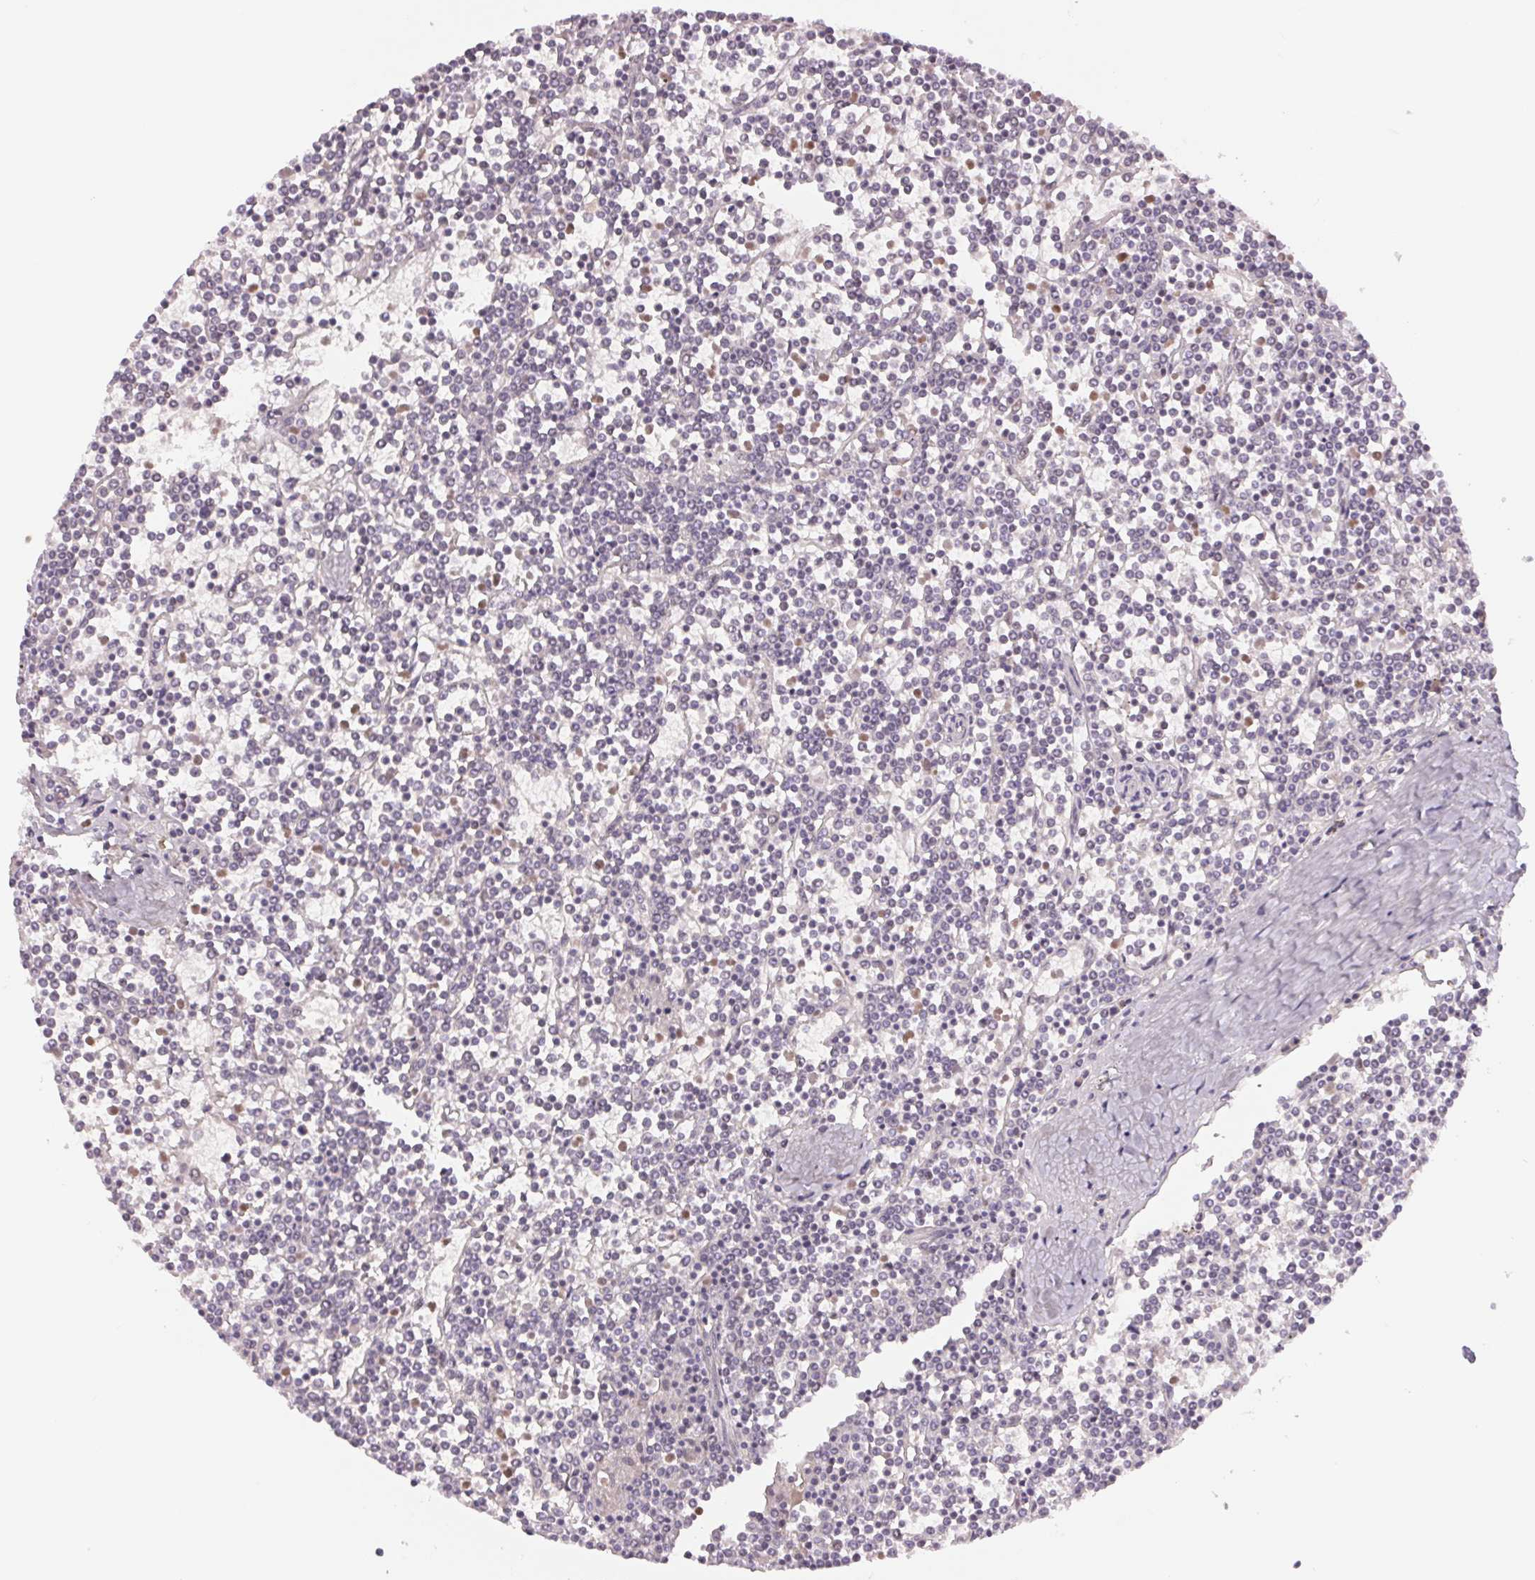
{"staining": {"intensity": "negative", "quantity": "none", "location": "none"}, "tissue": "lymphoma", "cell_type": "Tumor cells", "image_type": "cancer", "snomed": [{"axis": "morphology", "description": "Malignant lymphoma, non-Hodgkin's type, Low grade"}, {"axis": "topography", "description": "Spleen"}], "caption": "Immunohistochemical staining of human lymphoma displays no significant positivity in tumor cells.", "gene": "ZC3H14", "patient": {"sex": "female", "age": 19}}